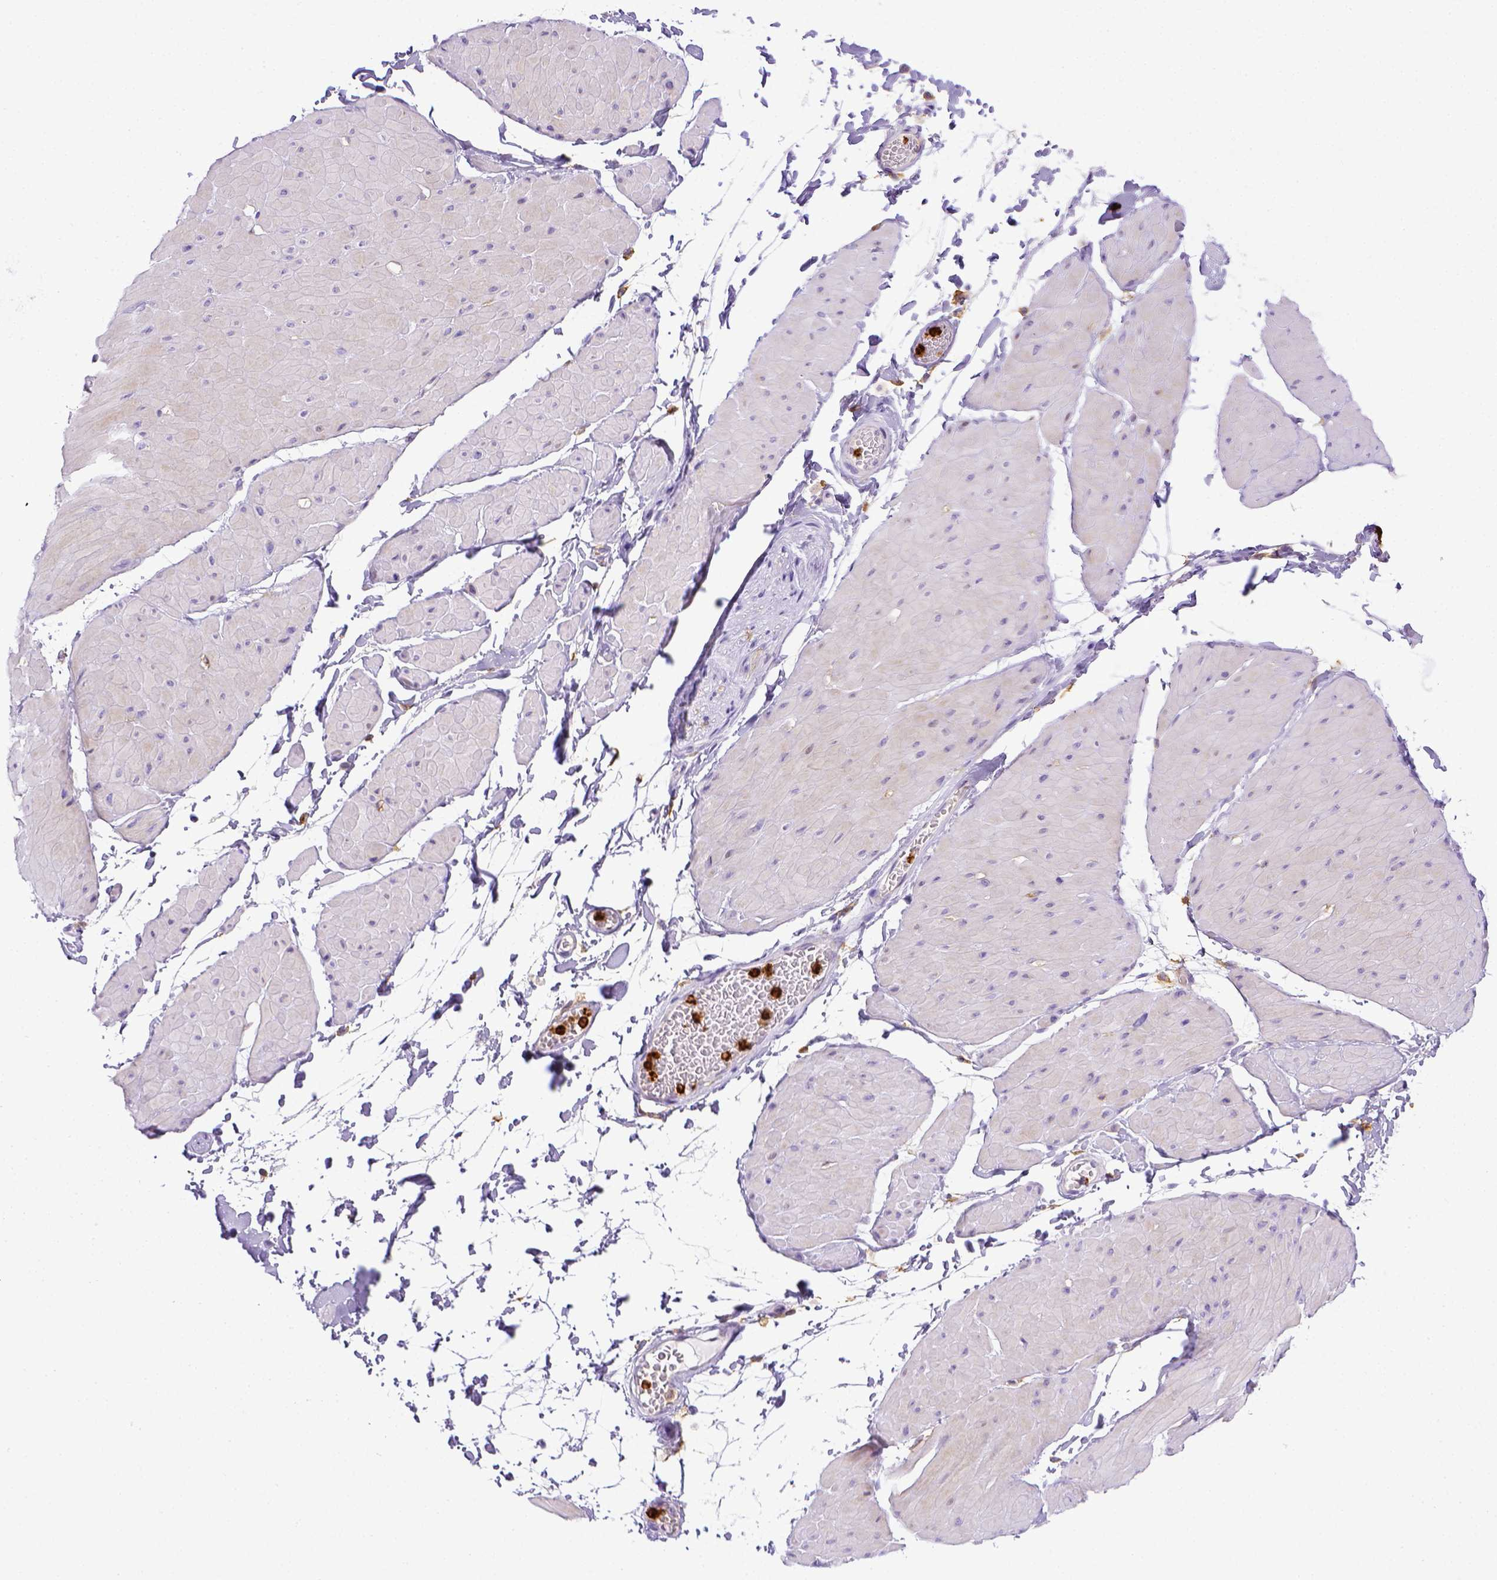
{"staining": {"intensity": "negative", "quantity": "none", "location": "none"}, "tissue": "adipose tissue", "cell_type": "Adipocytes", "image_type": "normal", "snomed": [{"axis": "morphology", "description": "Normal tissue, NOS"}, {"axis": "topography", "description": "Smooth muscle"}, {"axis": "topography", "description": "Peripheral nerve tissue"}], "caption": "Unremarkable adipose tissue was stained to show a protein in brown. There is no significant expression in adipocytes. Nuclei are stained in blue.", "gene": "ITGAM", "patient": {"sex": "male", "age": 58}}